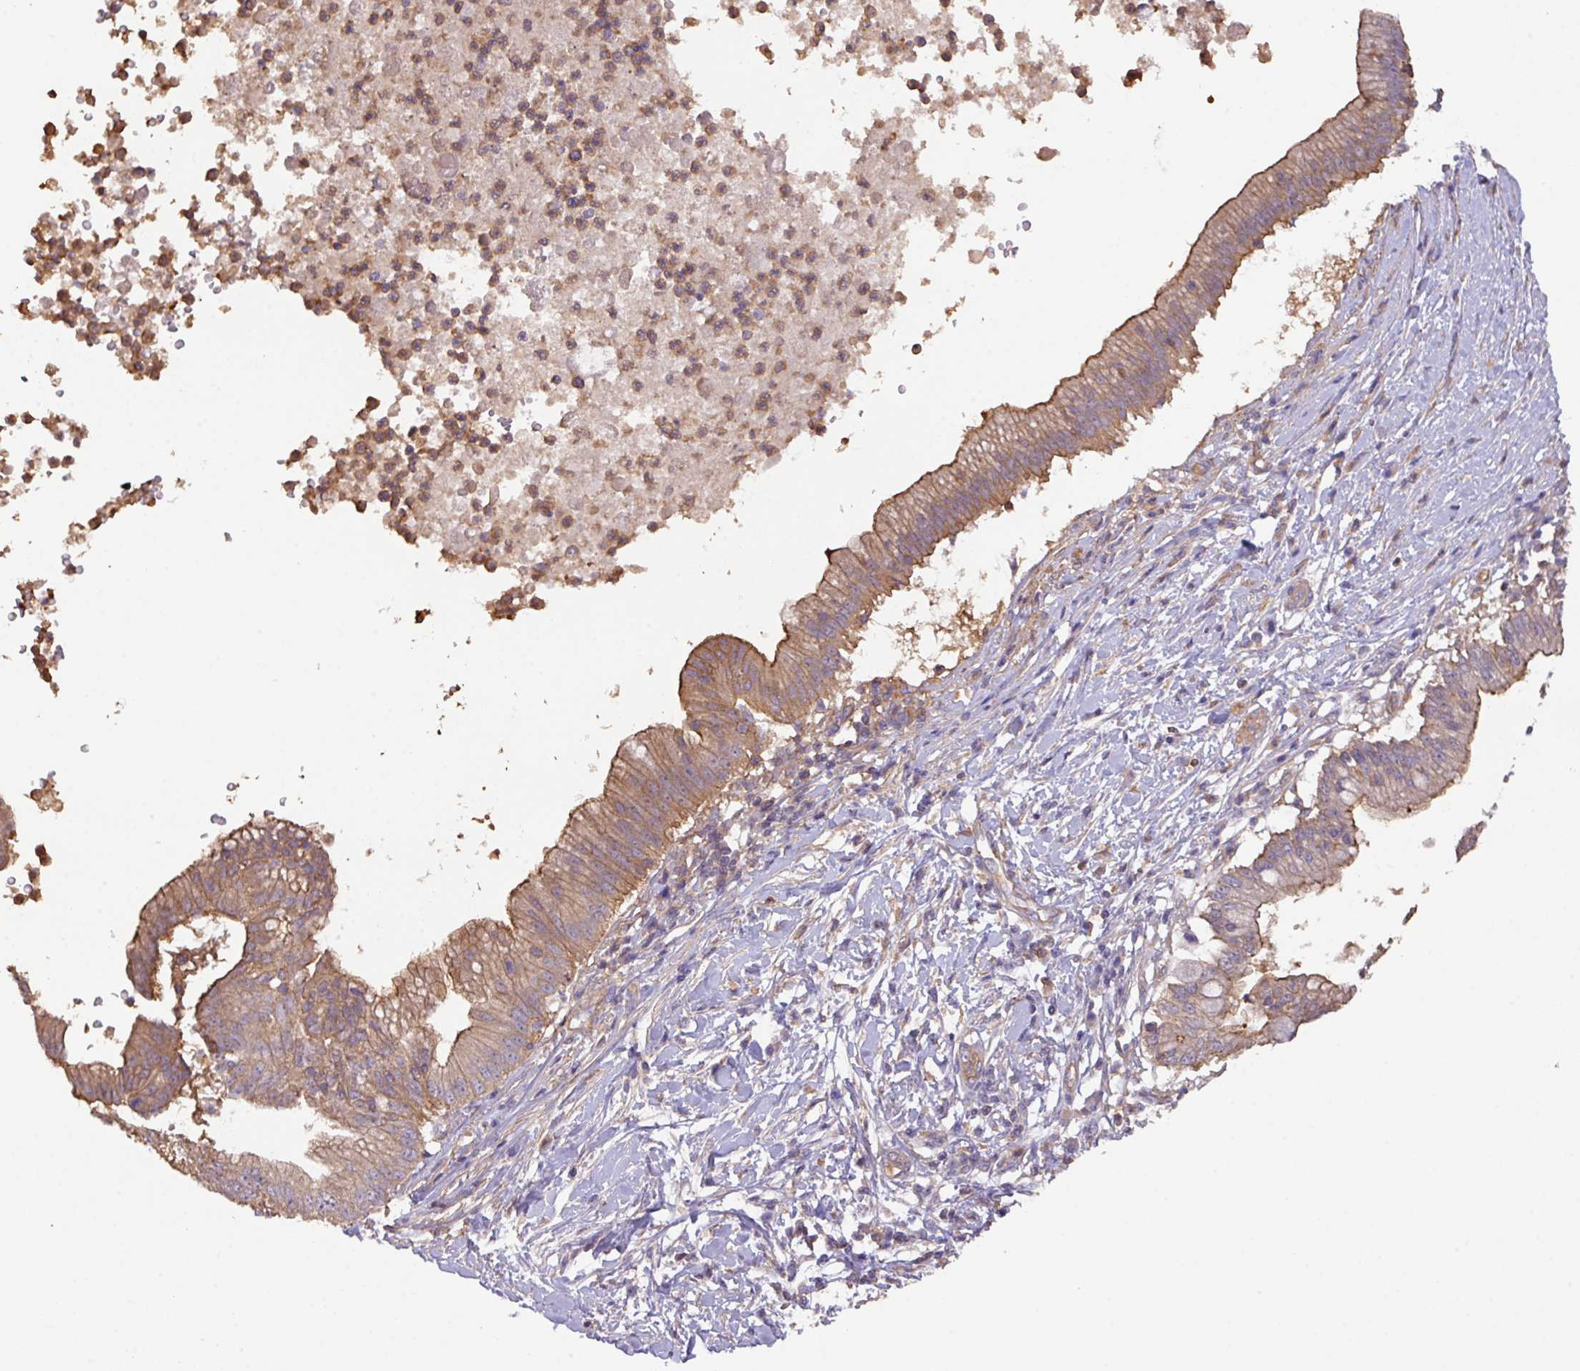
{"staining": {"intensity": "moderate", "quantity": ">75%", "location": "cytoplasmic/membranous"}, "tissue": "pancreatic cancer", "cell_type": "Tumor cells", "image_type": "cancer", "snomed": [{"axis": "morphology", "description": "Adenocarcinoma, NOS"}, {"axis": "topography", "description": "Pancreas"}], "caption": "Immunohistochemical staining of pancreatic cancer exhibits medium levels of moderate cytoplasmic/membranous protein expression in approximately >75% of tumor cells.", "gene": "CALML4", "patient": {"sex": "male", "age": 68}}